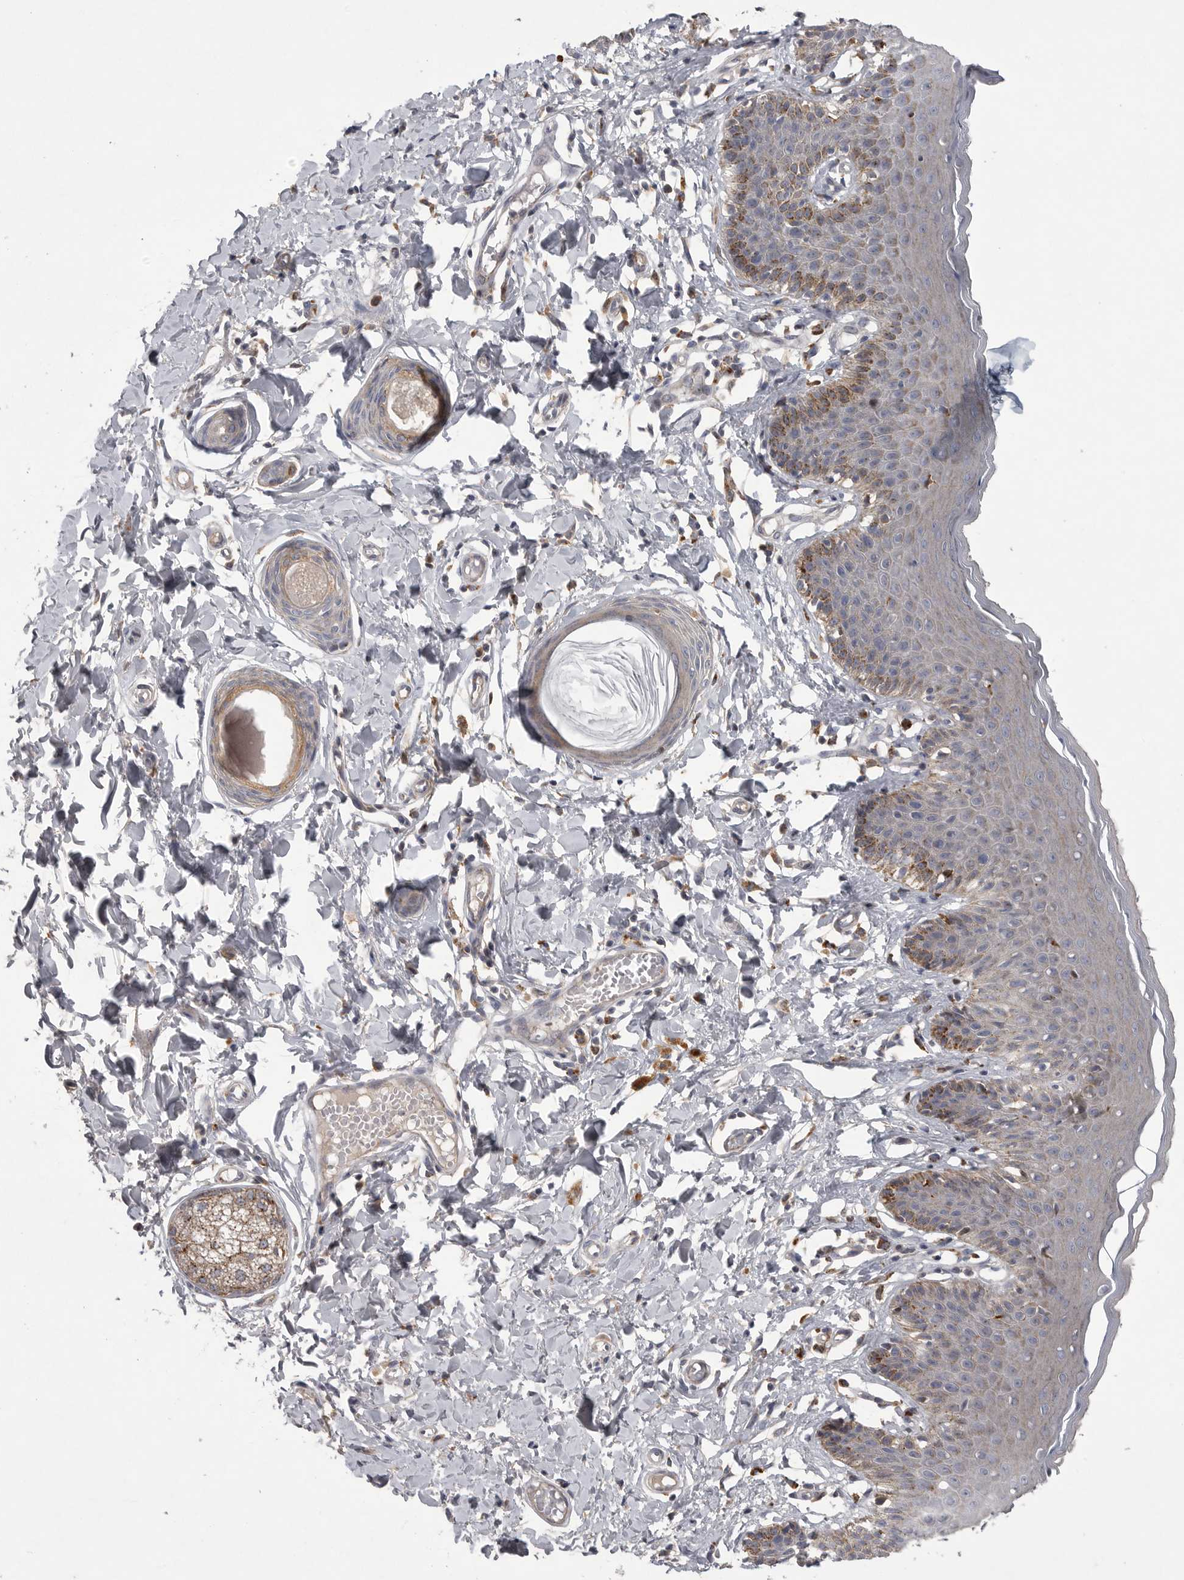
{"staining": {"intensity": "moderate", "quantity": "25%-75%", "location": "cytoplasmic/membranous"}, "tissue": "skin", "cell_type": "Epidermal cells", "image_type": "normal", "snomed": [{"axis": "morphology", "description": "Normal tissue, NOS"}, {"axis": "topography", "description": "Vulva"}], "caption": "An immunohistochemistry (IHC) micrograph of benign tissue is shown. Protein staining in brown shows moderate cytoplasmic/membranous positivity in skin within epidermal cells.", "gene": "LAMTOR3", "patient": {"sex": "female", "age": 66}}